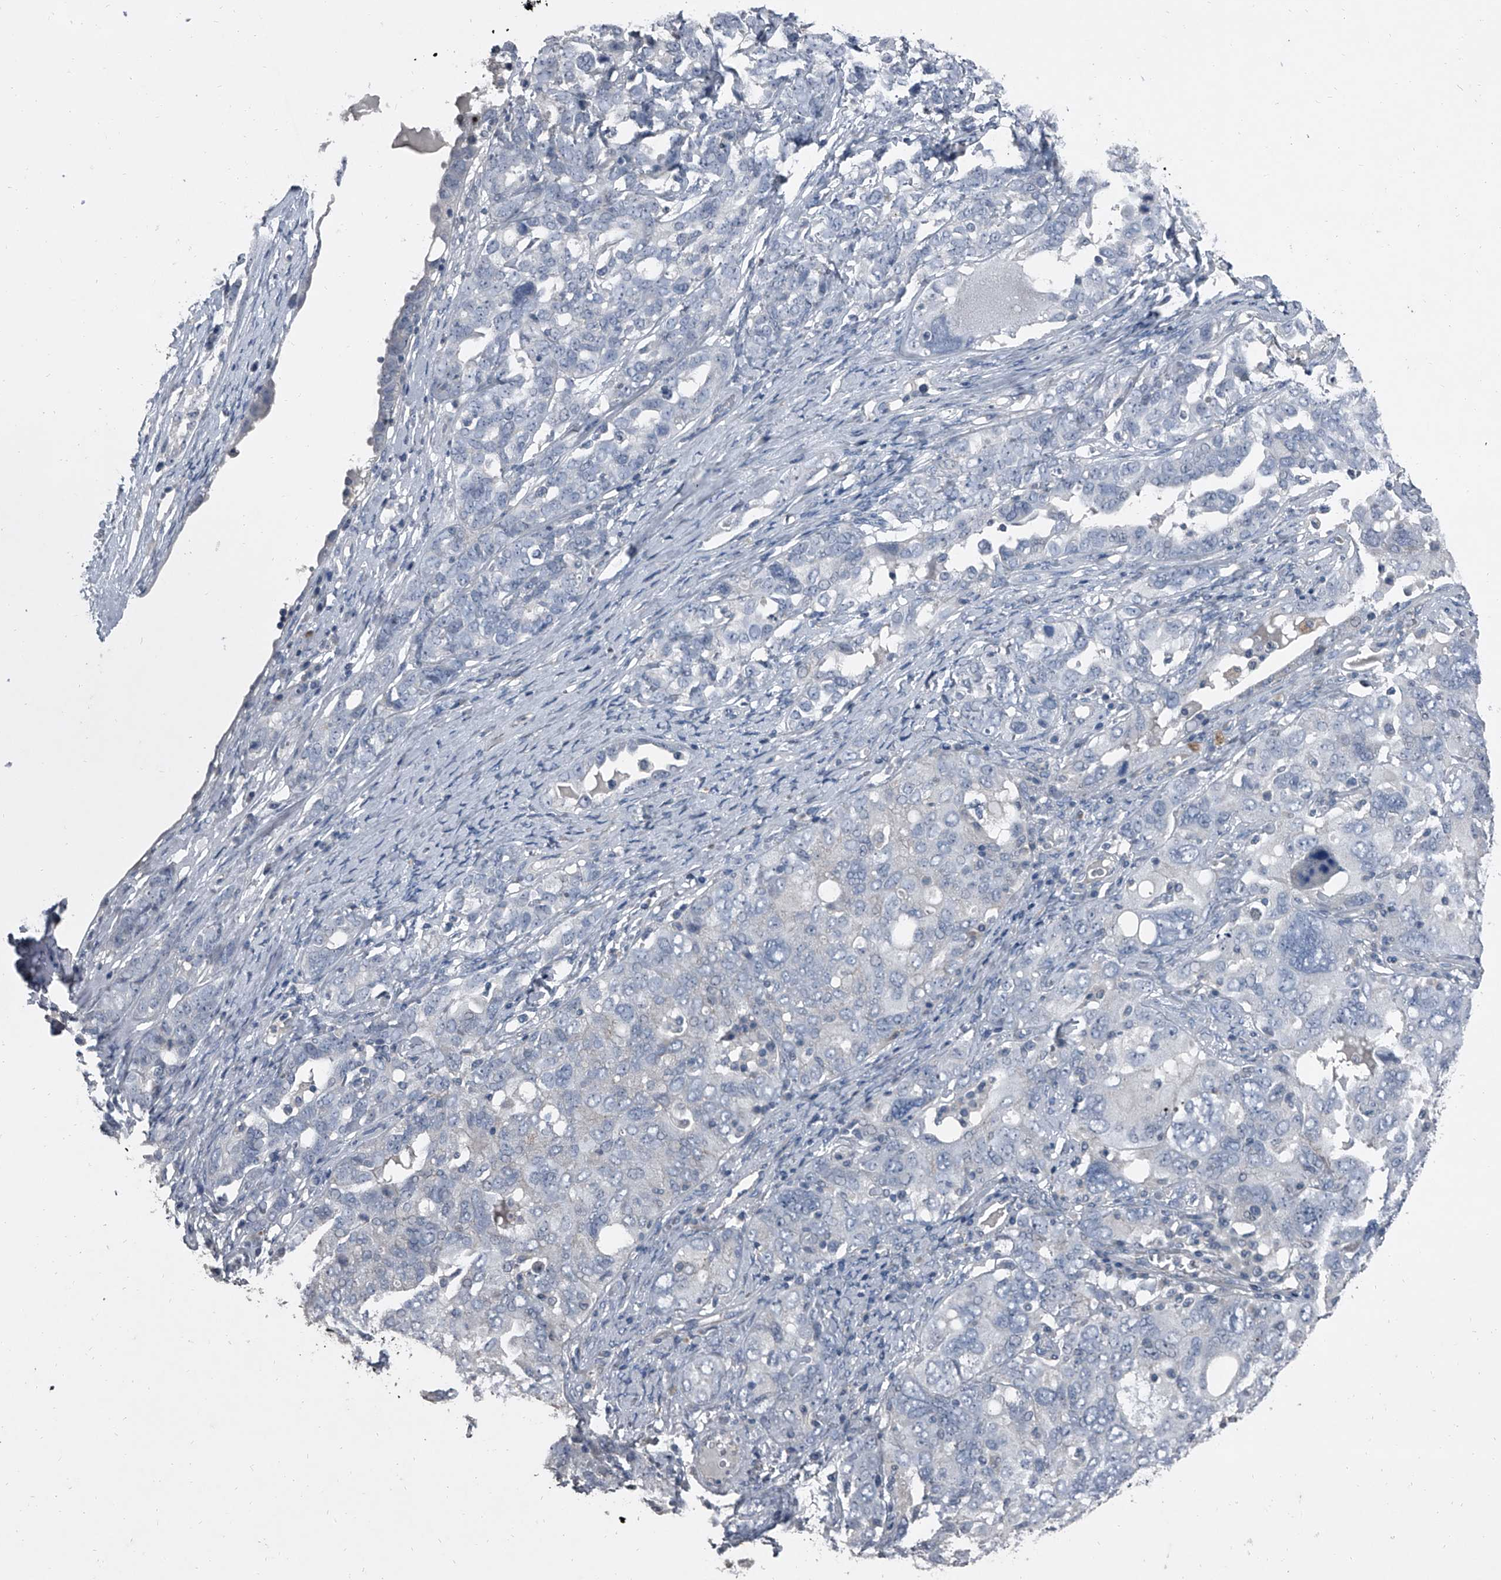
{"staining": {"intensity": "negative", "quantity": "none", "location": "none"}, "tissue": "ovarian cancer", "cell_type": "Tumor cells", "image_type": "cancer", "snomed": [{"axis": "morphology", "description": "Carcinoma, endometroid"}, {"axis": "topography", "description": "Ovary"}], "caption": "Endometroid carcinoma (ovarian) was stained to show a protein in brown. There is no significant positivity in tumor cells. (Stains: DAB (3,3'-diaminobenzidine) immunohistochemistry (IHC) with hematoxylin counter stain, Microscopy: brightfield microscopy at high magnification).", "gene": "HEPHL1", "patient": {"sex": "female", "age": 62}}